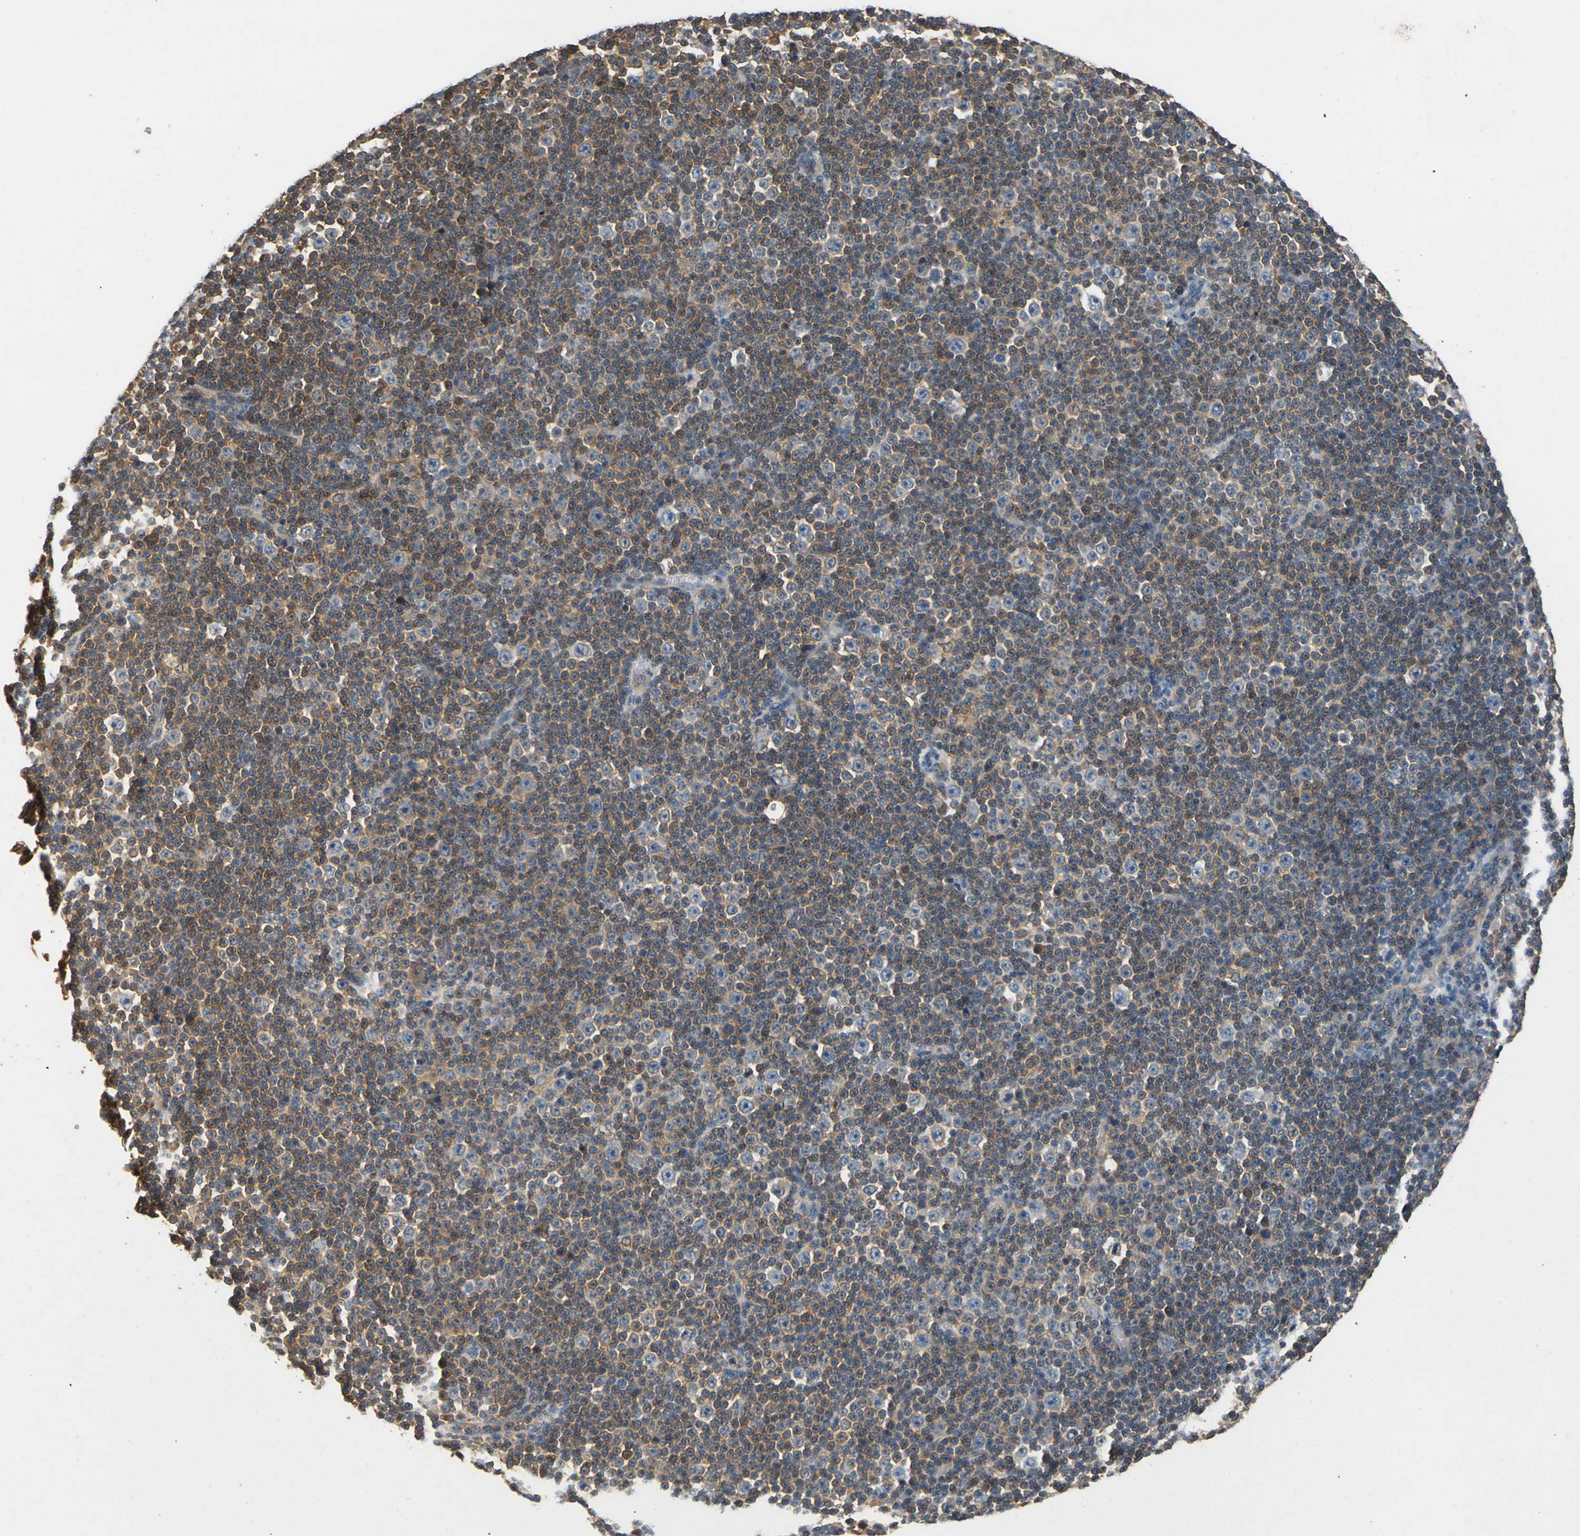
{"staining": {"intensity": "strong", "quantity": ">75%", "location": "cytoplasmic/membranous"}, "tissue": "lymphoma", "cell_type": "Tumor cells", "image_type": "cancer", "snomed": [{"axis": "morphology", "description": "Malignant lymphoma, non-Hodgkin's type, Low grade"}, {"axis": "topography", "description": "Lymph node"}], "caption": "Lymphoma was stained to show a protein in brown. There is high levels of strong cytoplasmic/membranous staining in about >75% of tumor cells. Nuclei are stained in blue.", "gene": "CAPN1", "patient": {"sex": "female", "age": 67}}